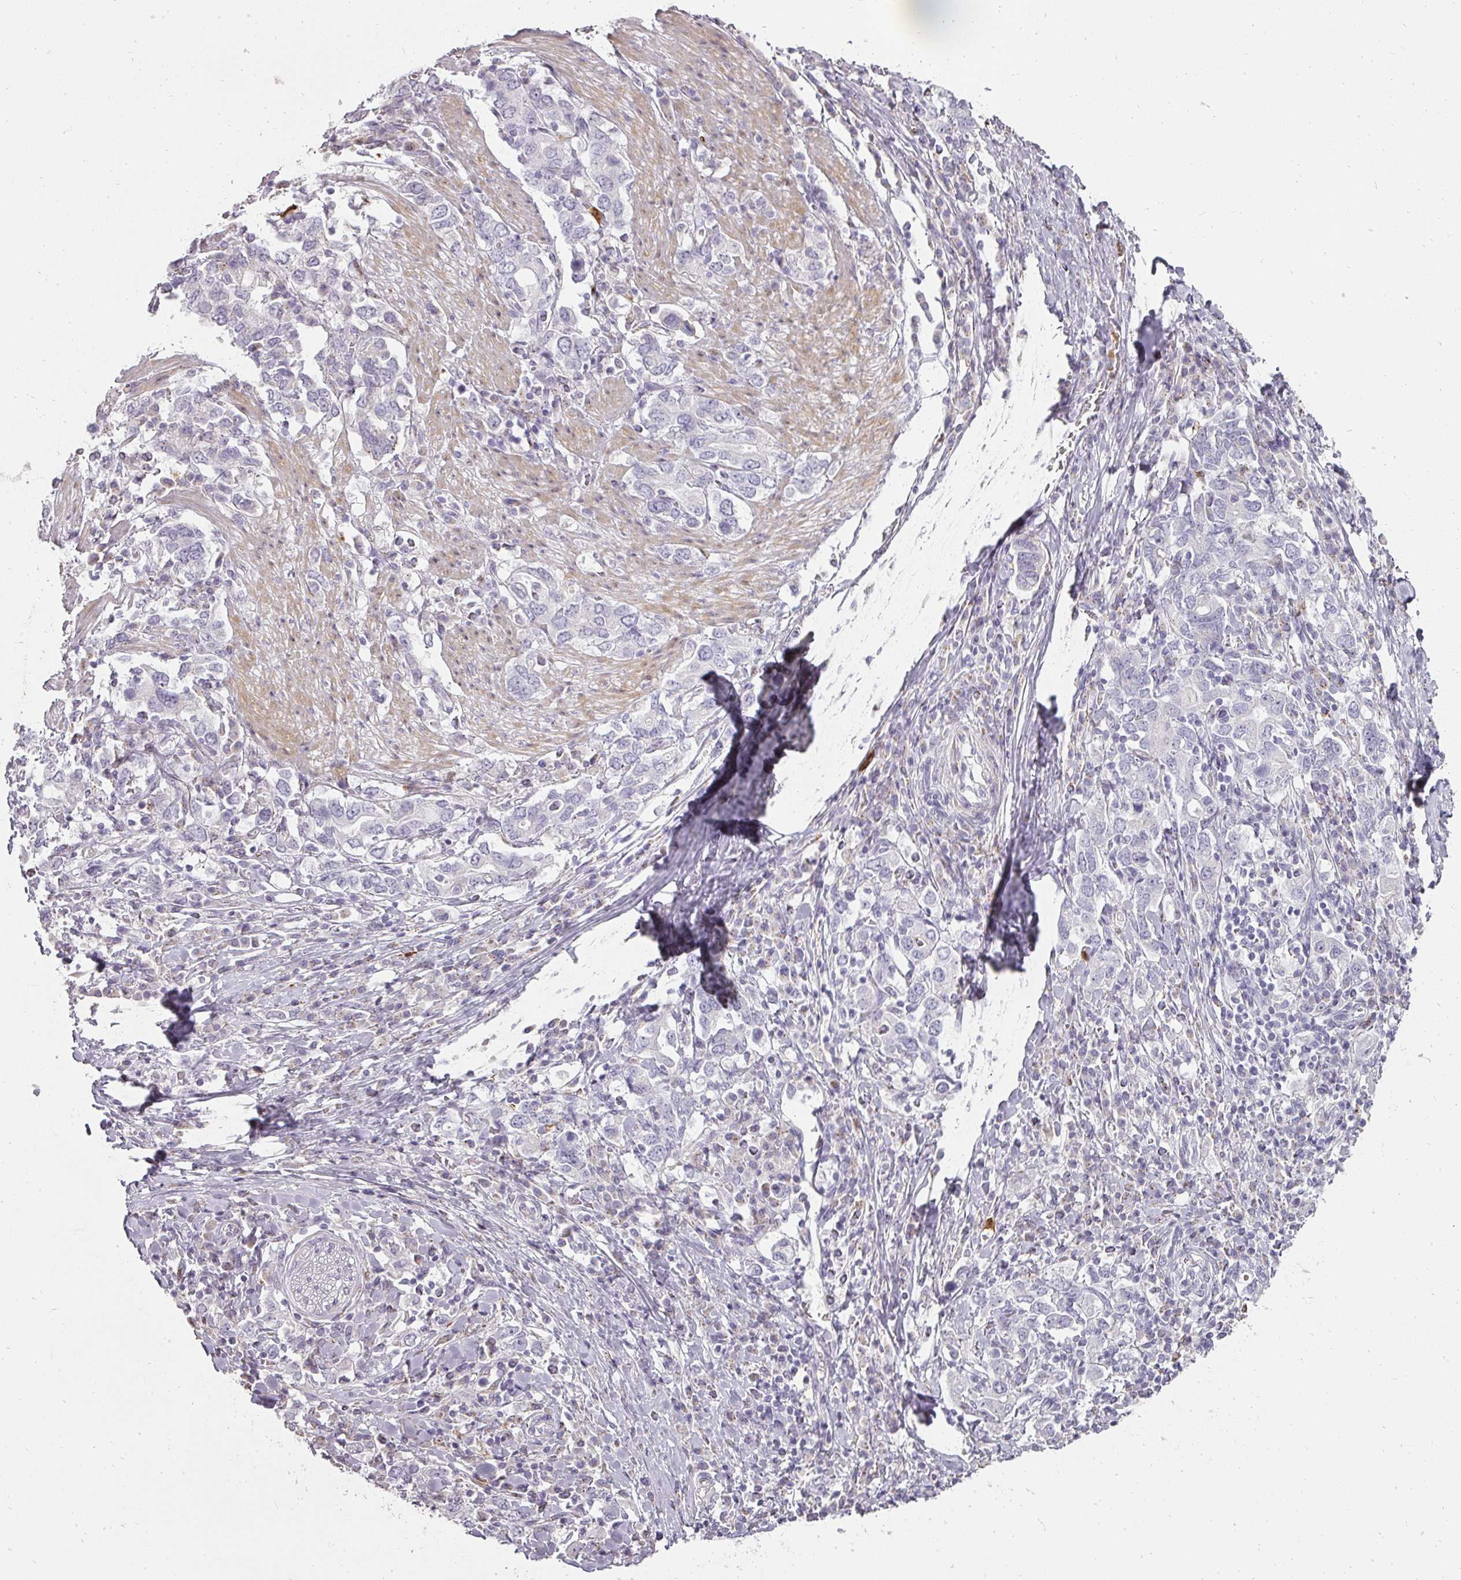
{"staining": {"intensity": "negative", "quantity": "none", "location": "none"}, "tissue": "stomach cancer", "cell_type": "Tumor cells", "image_type": "cancer", "snomed": [{"axis": "morphology", "description": "Adenocarcinoma, NOS"}, {"axis": "topography", "description": "Stomach, upper"}, {"axis": "topography", "description": "Stomach"}], "caption": "High magnification brightfield microscopy of stomach cancer stained with DAB (brown) and counterstained with hematoxylin (blue): tumor cells show no significant positivity.", "gene": "BIK", "patient": {"sex": "male", "age": 62}}